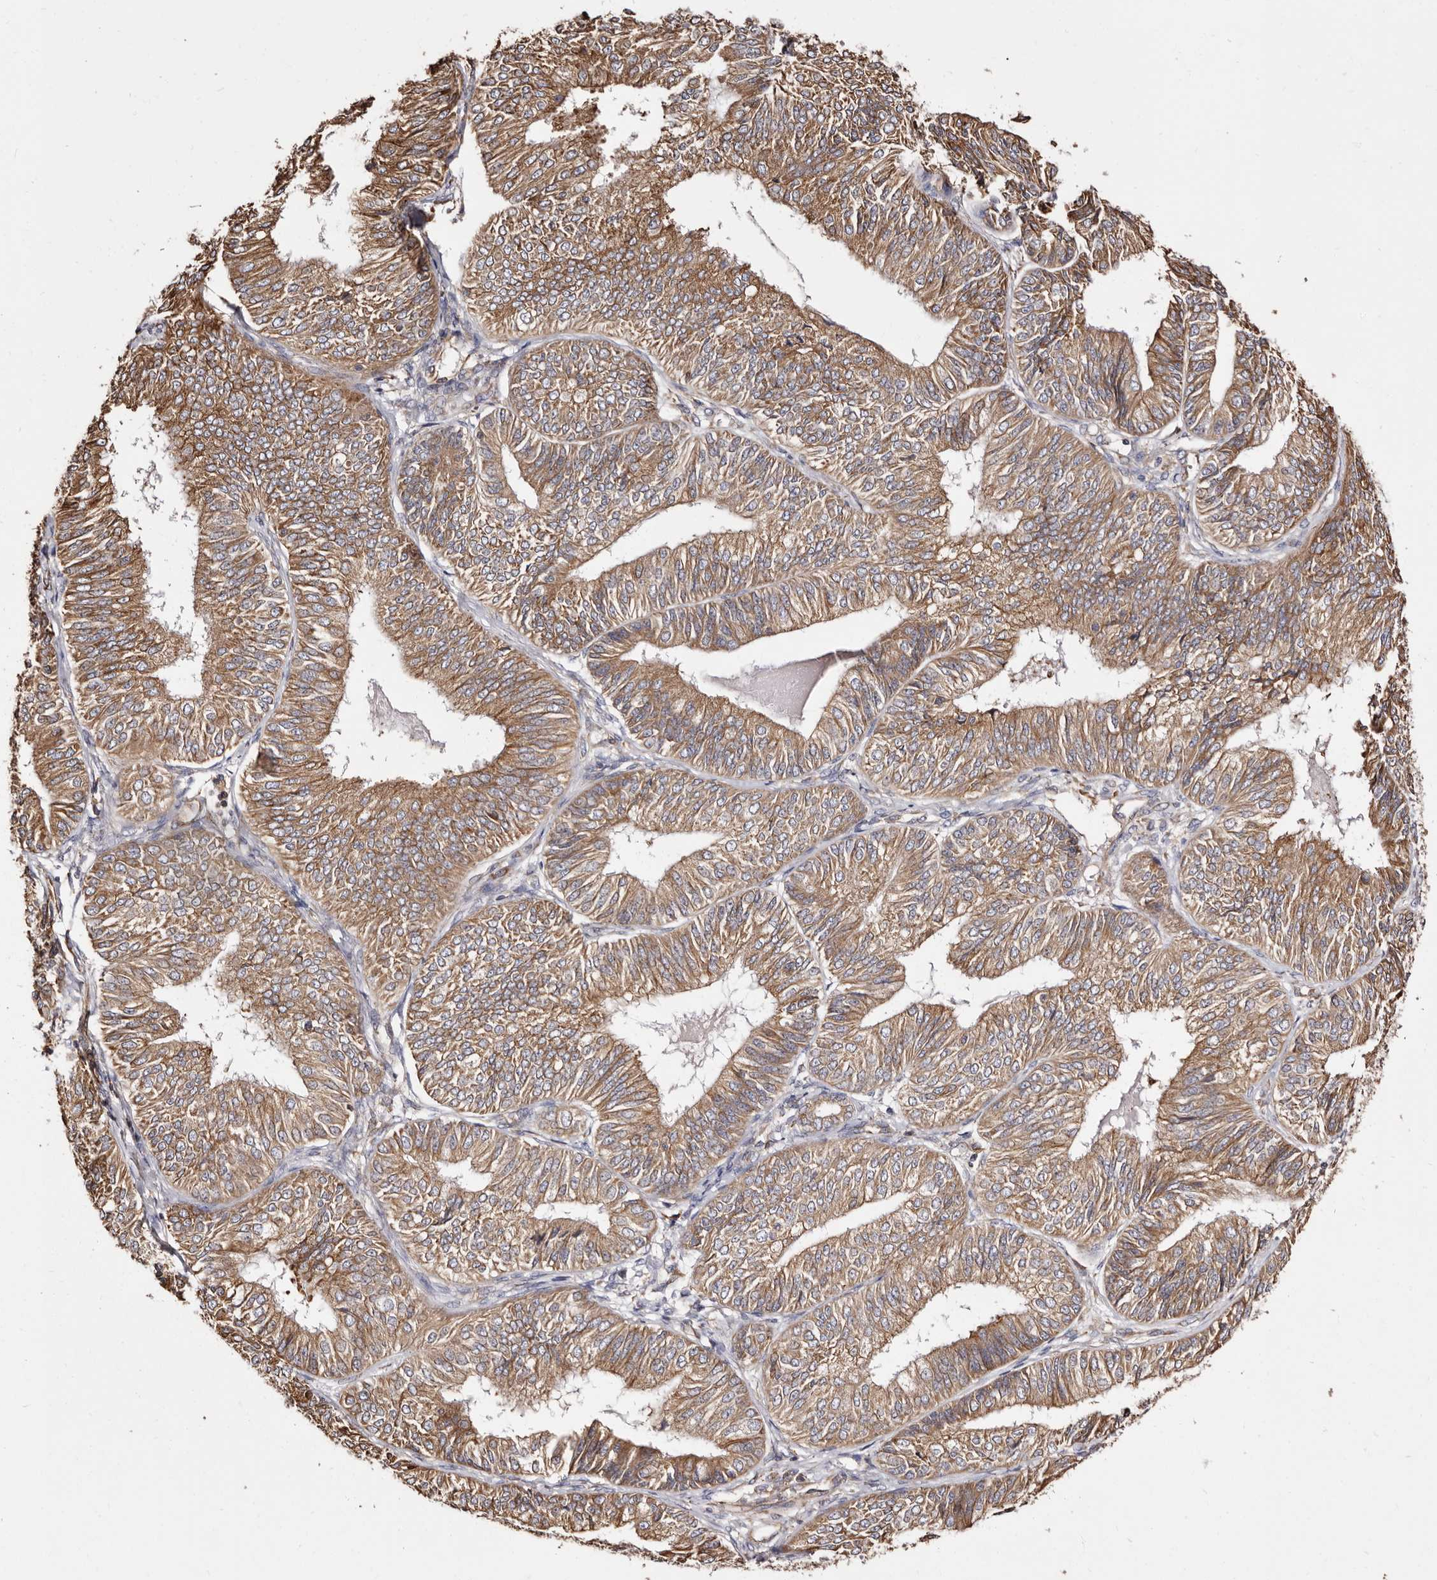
{"staining": {"intensity": "moderate", "quantity": ">75%", "location": "cytoplasmic/membranous"}, "tissue": "endometrial cancer", "cell_type": "Tumor cells", "image_type": "cancer", "snomed": [{"axis": "morphology", "description": "Adenocarcinoma, NOS"}, {"axis": "topography", "description": "Endometrium"}], "caption": "A brown stain highlights moderate cytoplasmic/membranous expression of a protein in endometrial adenocarcinoma tumor cells.", "gene": "ACBD6", "patient": {"sex": "female", "age": 58}}